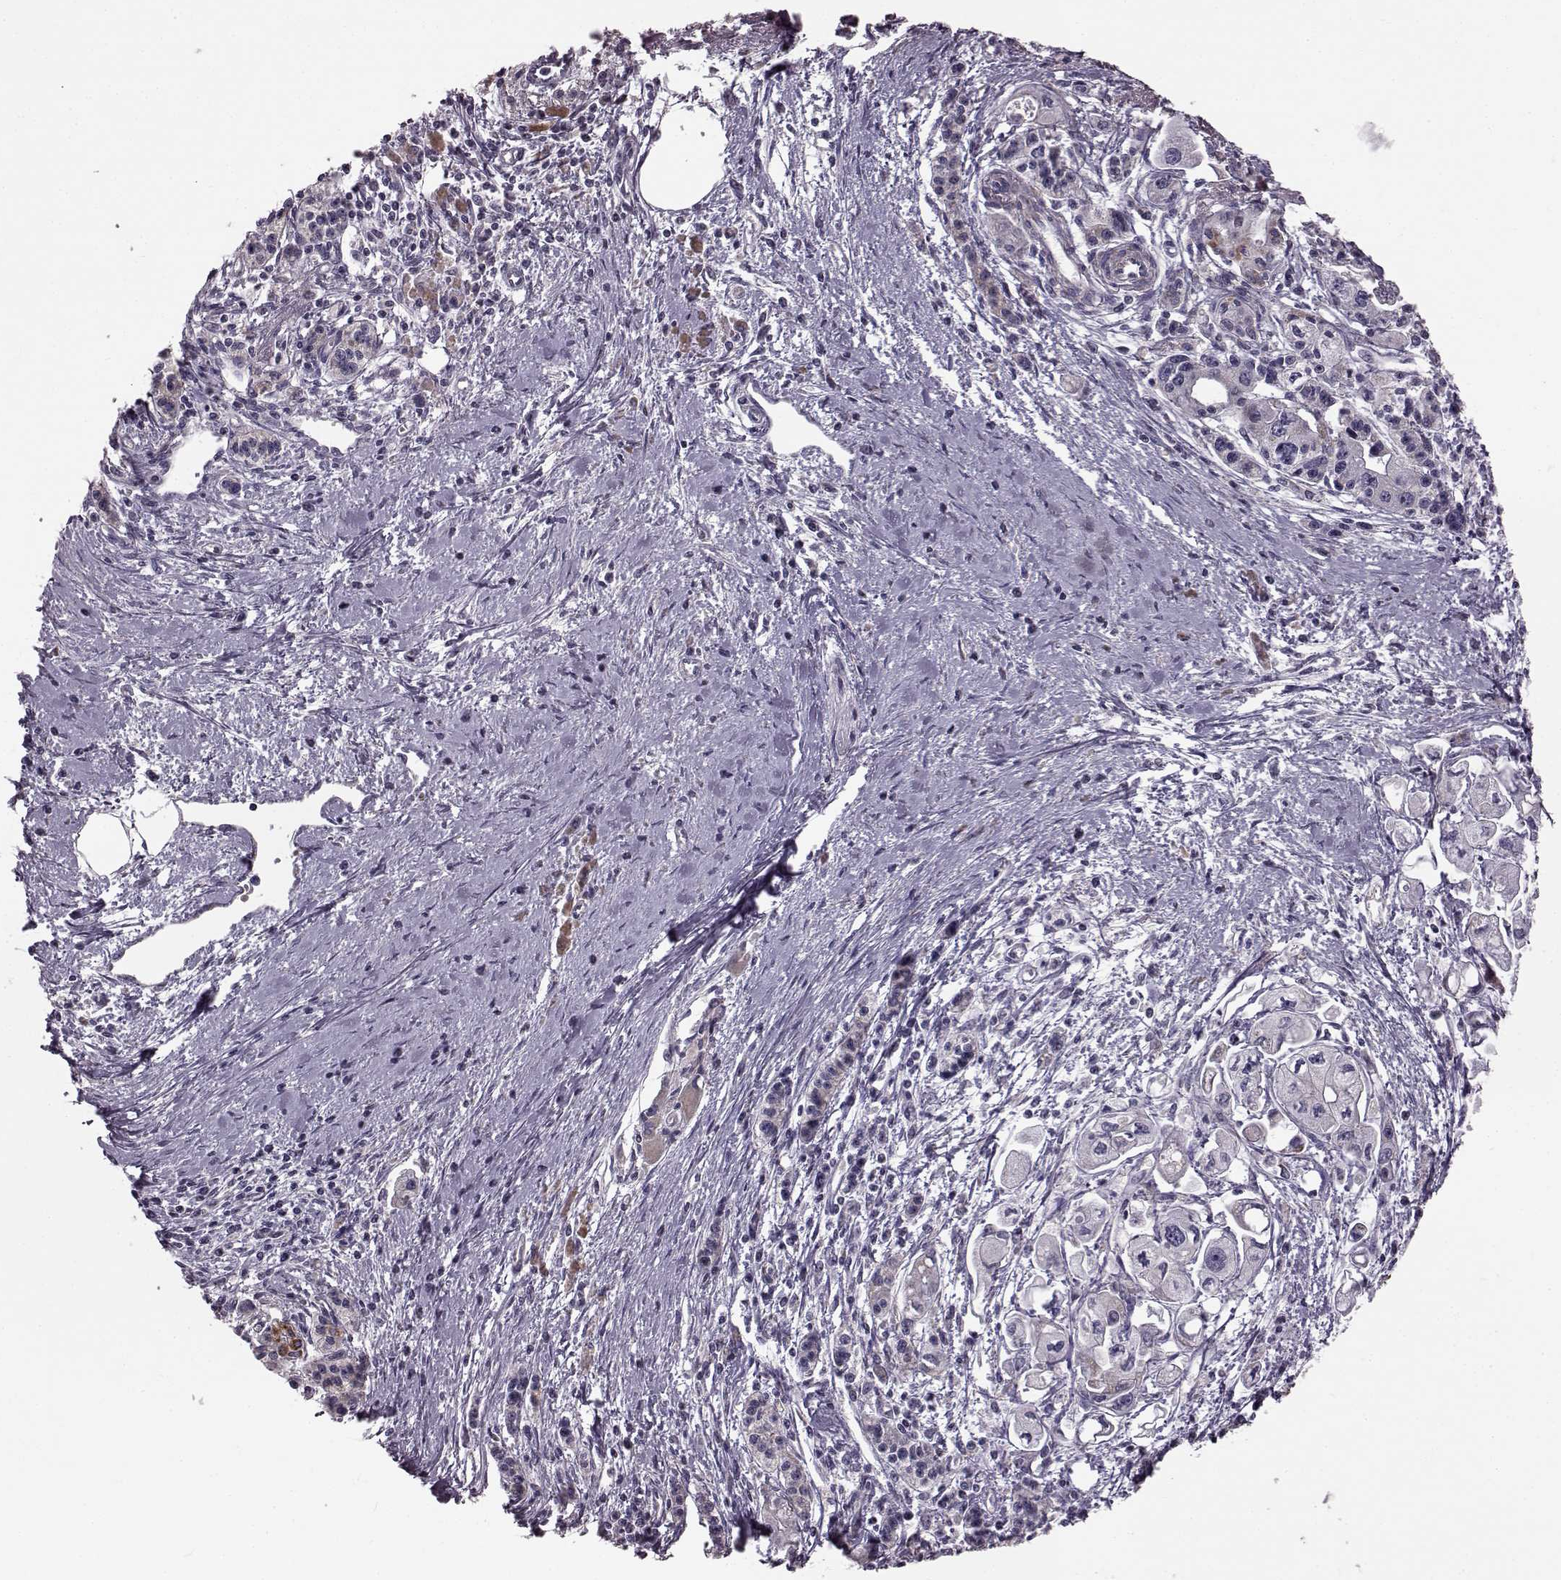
{"staining": {"intensity": "negative", "quantity": "none", "location": "none"}, "tissue": "pancreatic cancer", "cell_type": "Tumor cells", "image_type": "cancer", "snomed": [{"axis": "morphology", "description": "Adenocarcinoma, NOS"}, {"axis": "topography", "description": "Pancreas"}], "caption": "An IHC image of pancreatic adenocarcinoma is shown. There is no staining in tumor cells of pancreatic adenocarcinoma. (Stains: DAB IHC with hematoxylin counter stain, Microscopy: brightfield microscopy at high magnification).", "gene": "FAM8A1", "patient": {"sex": "male", "age": 70}}